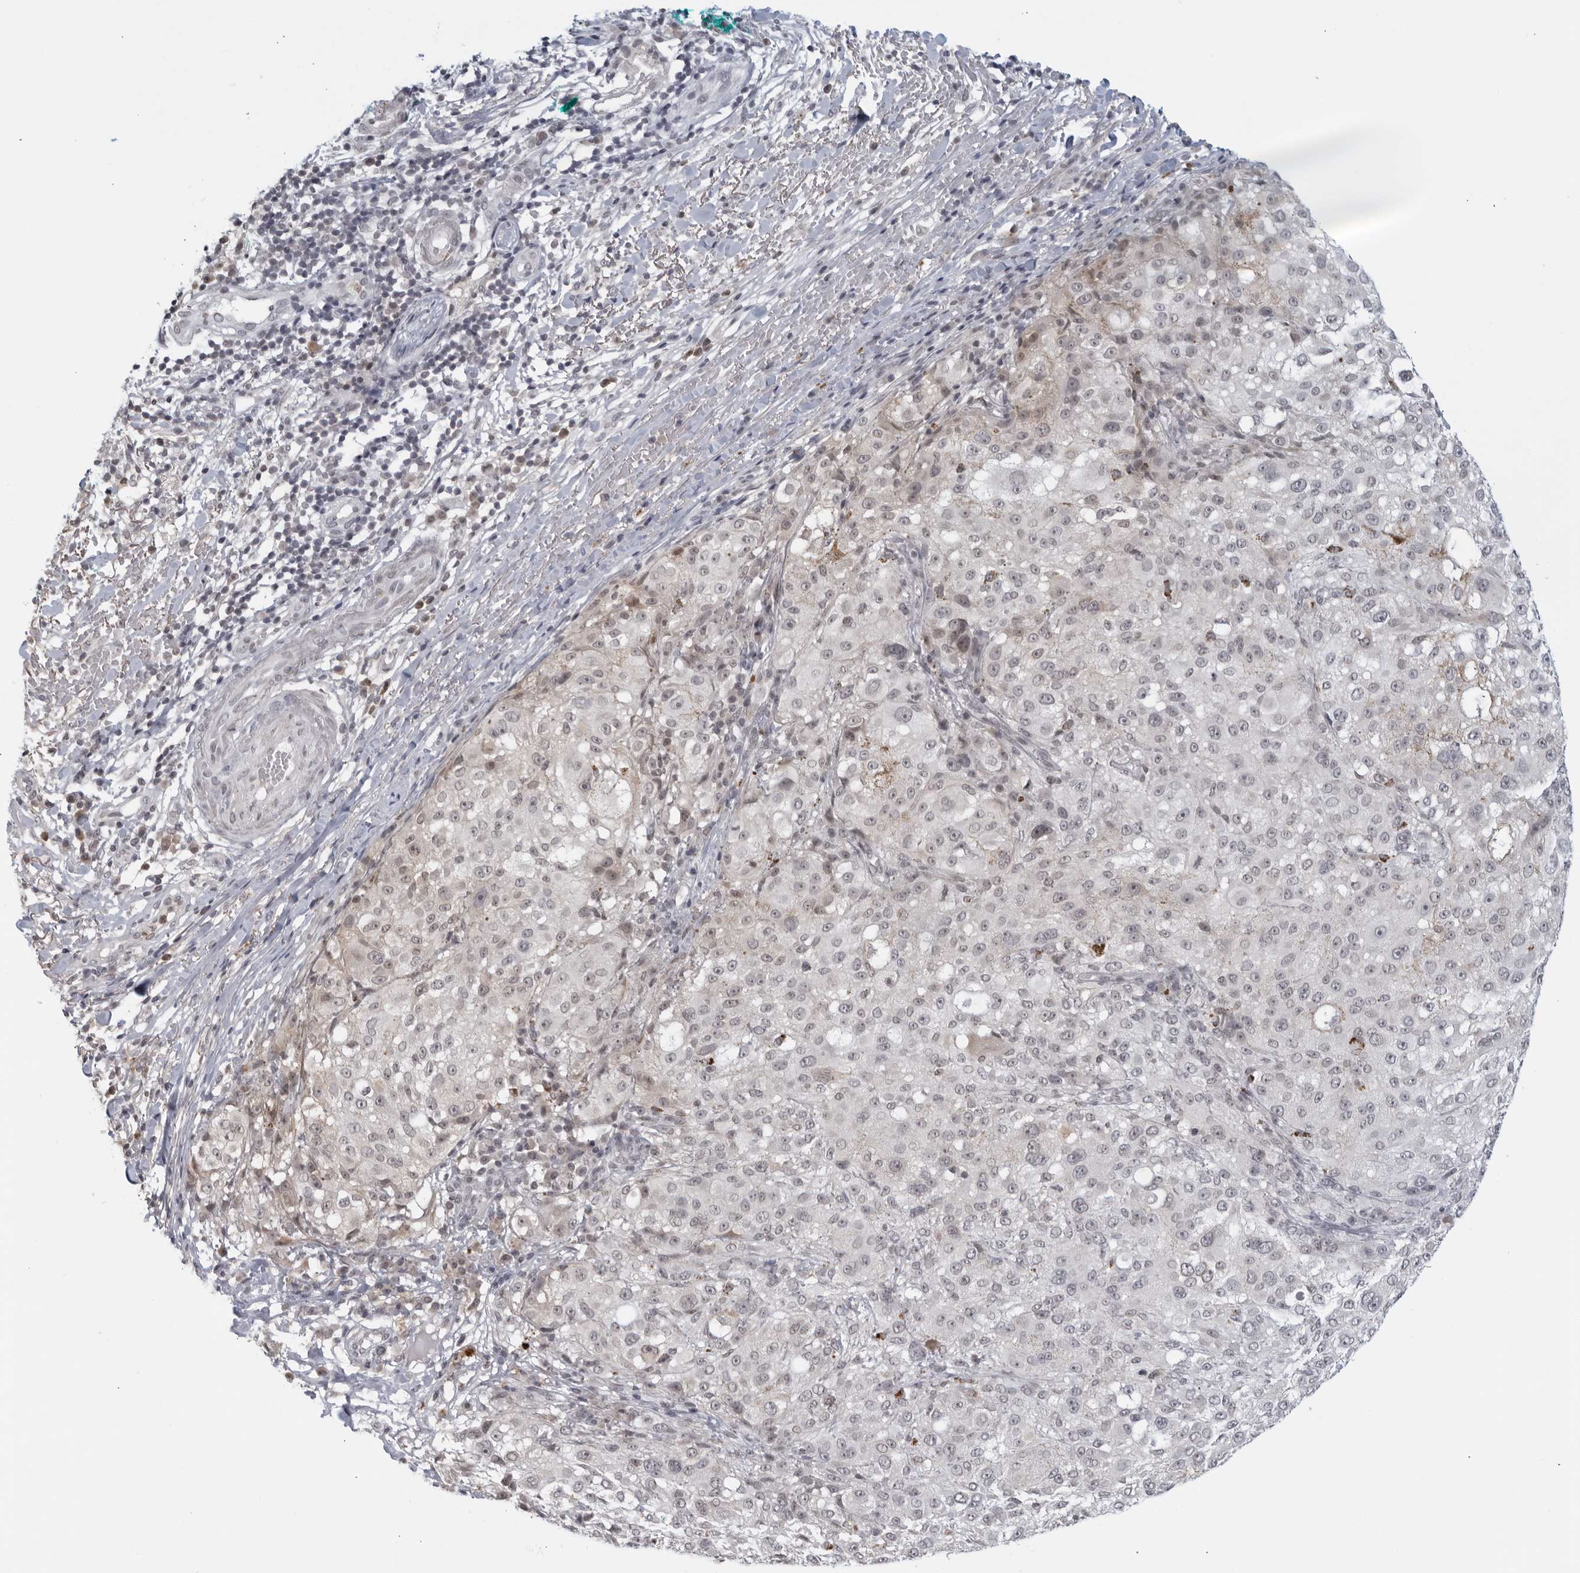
{"staining": {"intensity": "negative", "quantity": "none", "location": "none"}, "tissue": "melanoma", "cell_type": "Tumor cells", "image_type": "cancer", "snomed": [{"axis": "morphology", "description": "Necrosis, NOS"}, {"axis": "morphology", "description": "Malignant melanoma, NOS"}, {"axis": "topography", "description": "Skin"}], "caption": "The histopathology image demonstrates no staining of tumor cells in malignant melanoma.", "gene": "RAB11FIP3", "patient": {"sex": "female", "age": 87}}